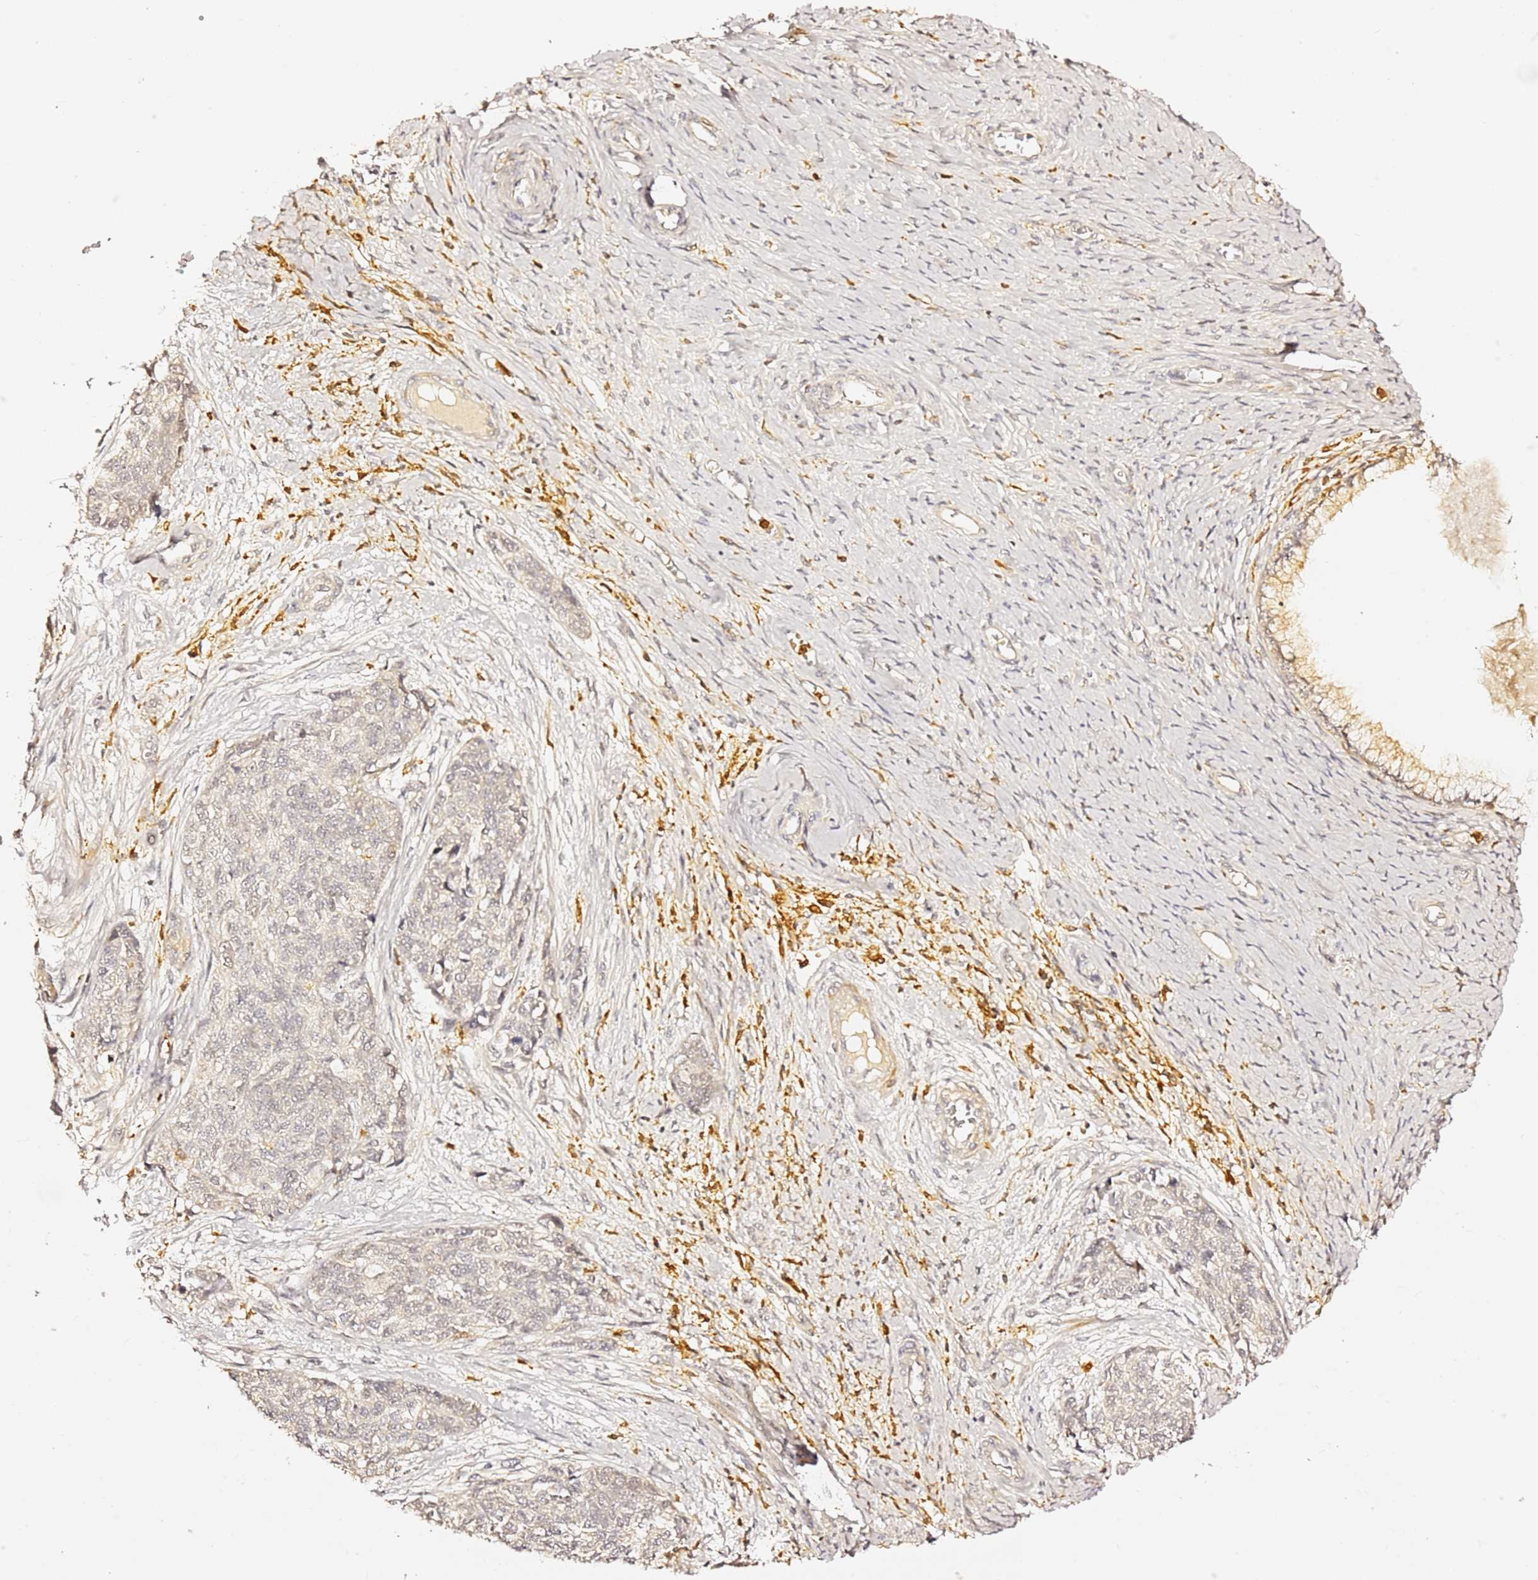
{"staining": {"intensity": "negative", "quantity": "none", "location": "none"}, "tissue": "cervical cancer", "cell_type": "Tumor cells", "image_type": "cancer", "snomed": [{"axis": "morphology", "description": "Squamous cell carcinoma, NOS"}, {"axis": "topography", "description": "Cervix"}], "caption": "An image of squamous cell carcinoma (cervical) stained for a protein shows no brown staining in tumor cells.", "gene": "IL4I1", "patient": {"sex": "female", "age": 63}}